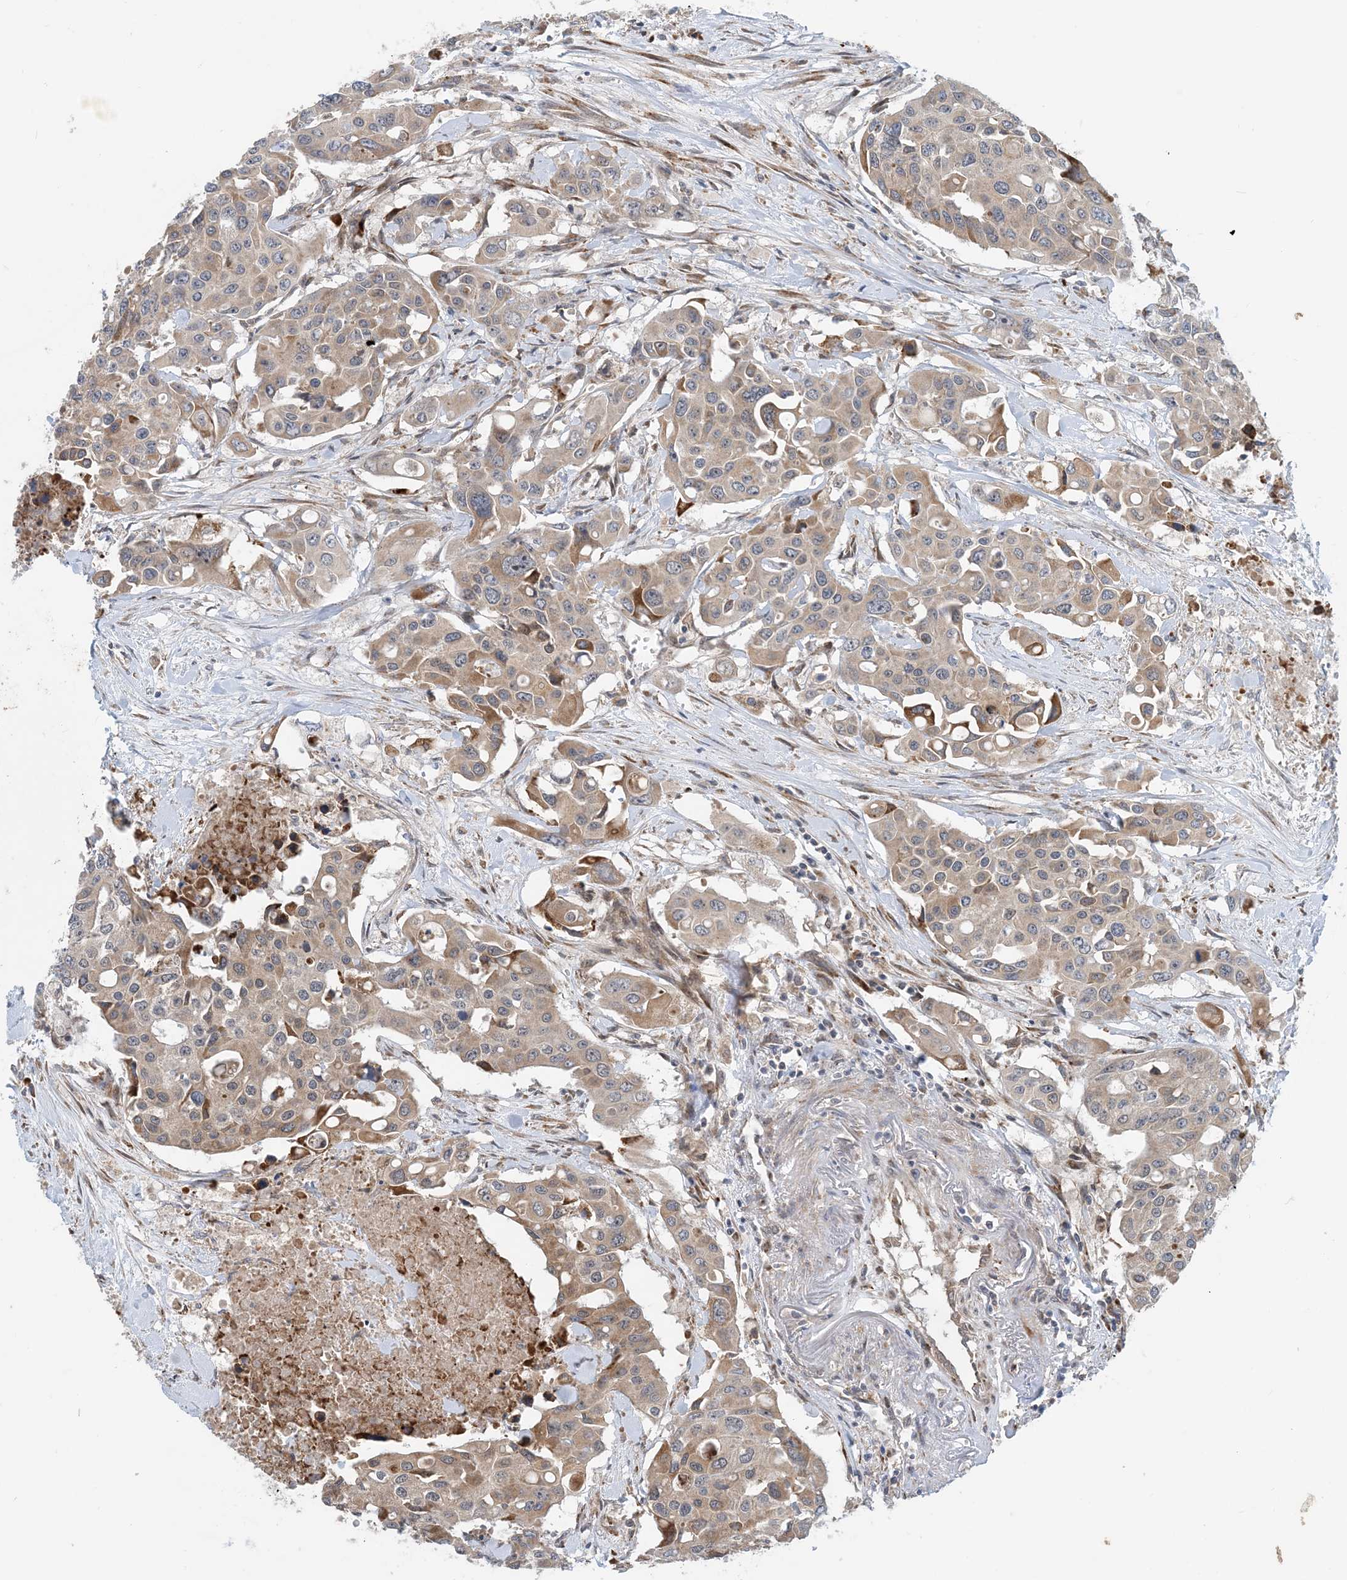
{"staining": {"intensity": "weak", "quantity": ">75%", "location": "cytoplasmic/membranous"}, "tissue": "colorectal cancer", "cell_type": "Tumor cells", "image_type": "cancer", "snomed": [{"axis": "morphology", "description": "Adenocarcinoma, NOS"}, {"axis": "topography", "description": "Colon"}], "caption": "Immunohistochemical staining of human colorectal cancer displays low levels of weak cytoplasmic/membranous staining in approximately >75% of tumor cells. Using DAB (brown) and hematoxylin (blue) stains, captured at high magnification using brightfield microscopy.", "gene": "PHOSPHO2", "patient": {"sex": "male", "age": 77}}